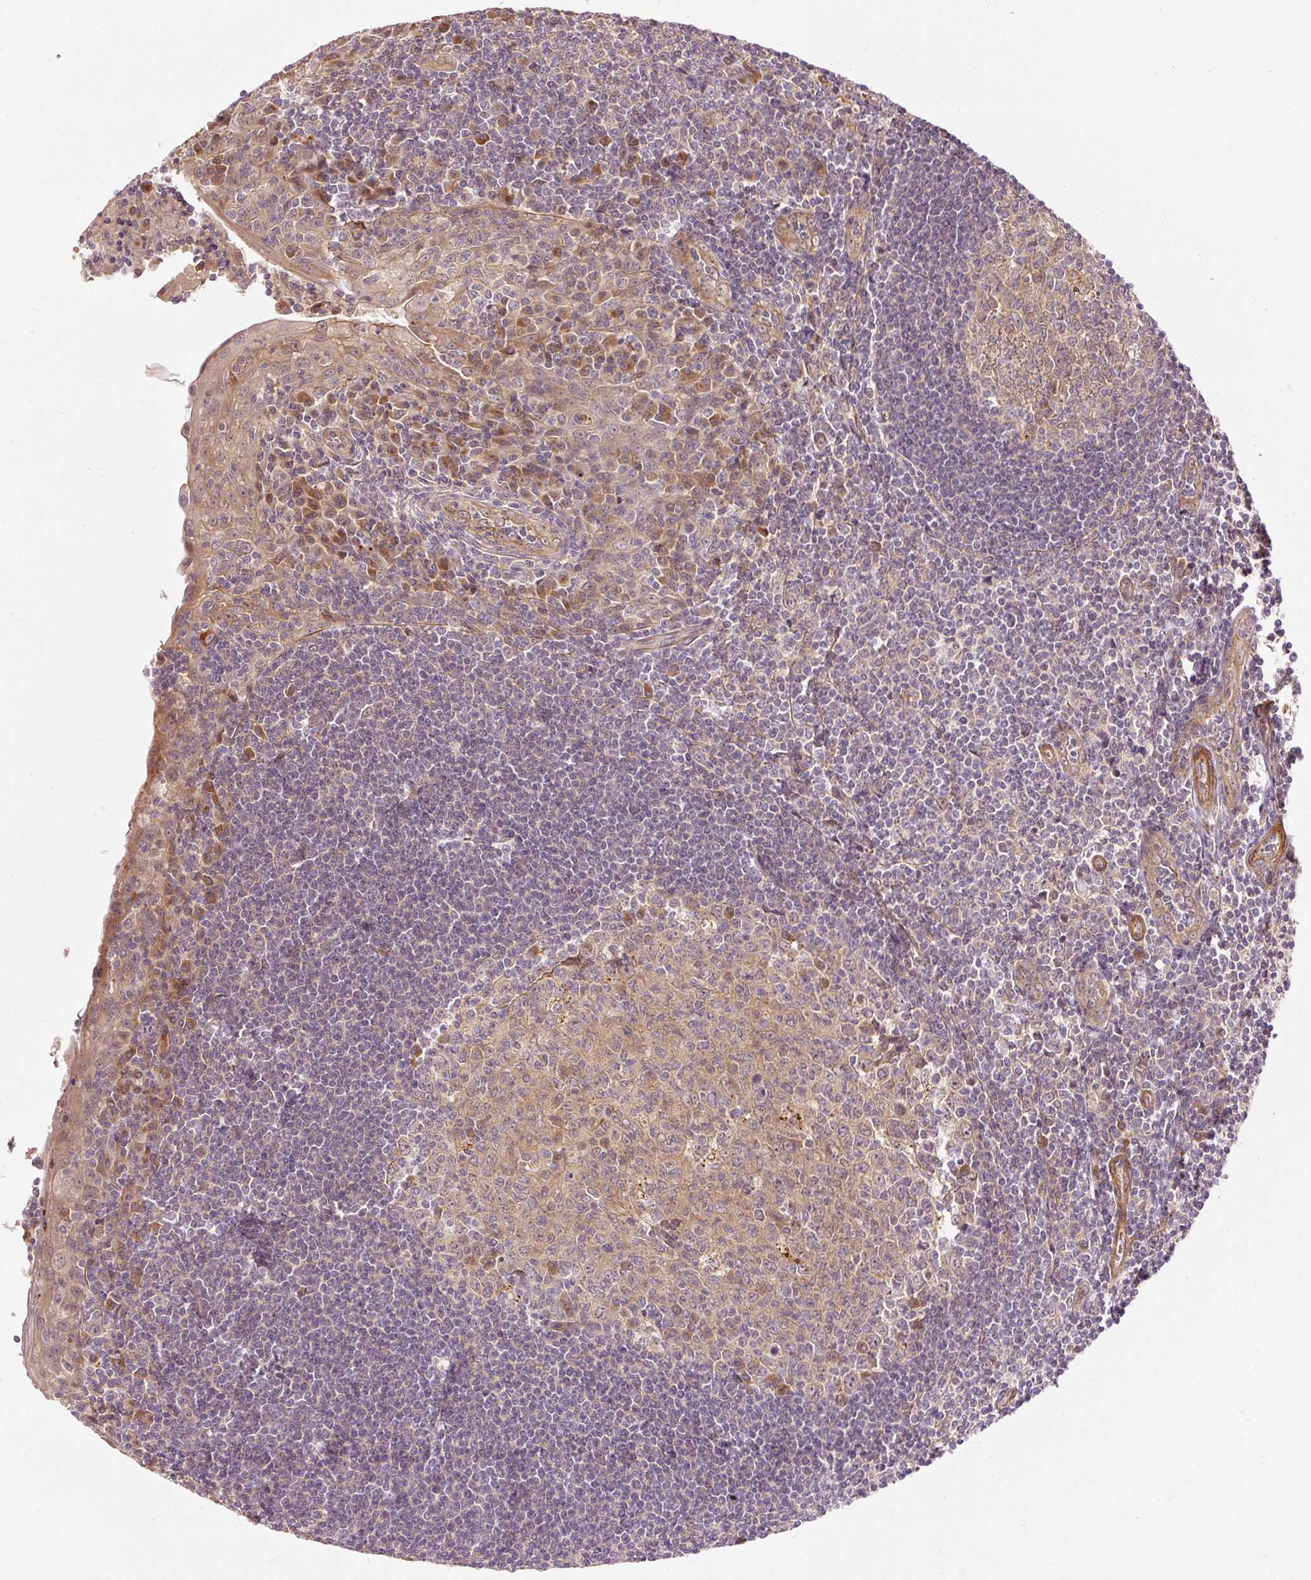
{"staining": {"intensity": "moderate", "quantity": ">75%", "location": "cytoplasmic/membranous"}, "tissue": "tonsil", "cell_type": "Germinal center cells", "image_type": "normal", "snomed": [{"axis": "morphology", "description": "Normal tissue, NOS"}, {"axis": "topography", "description": "Tonsil"}], "caption": "Human tonsil stained for a protein (brown) displays moderate cytoplasmic/membranous positive staining in about >75% of germinal center cells.", "gene": "RIPOR3", "patient": {"sex": "male", "age": 27}}